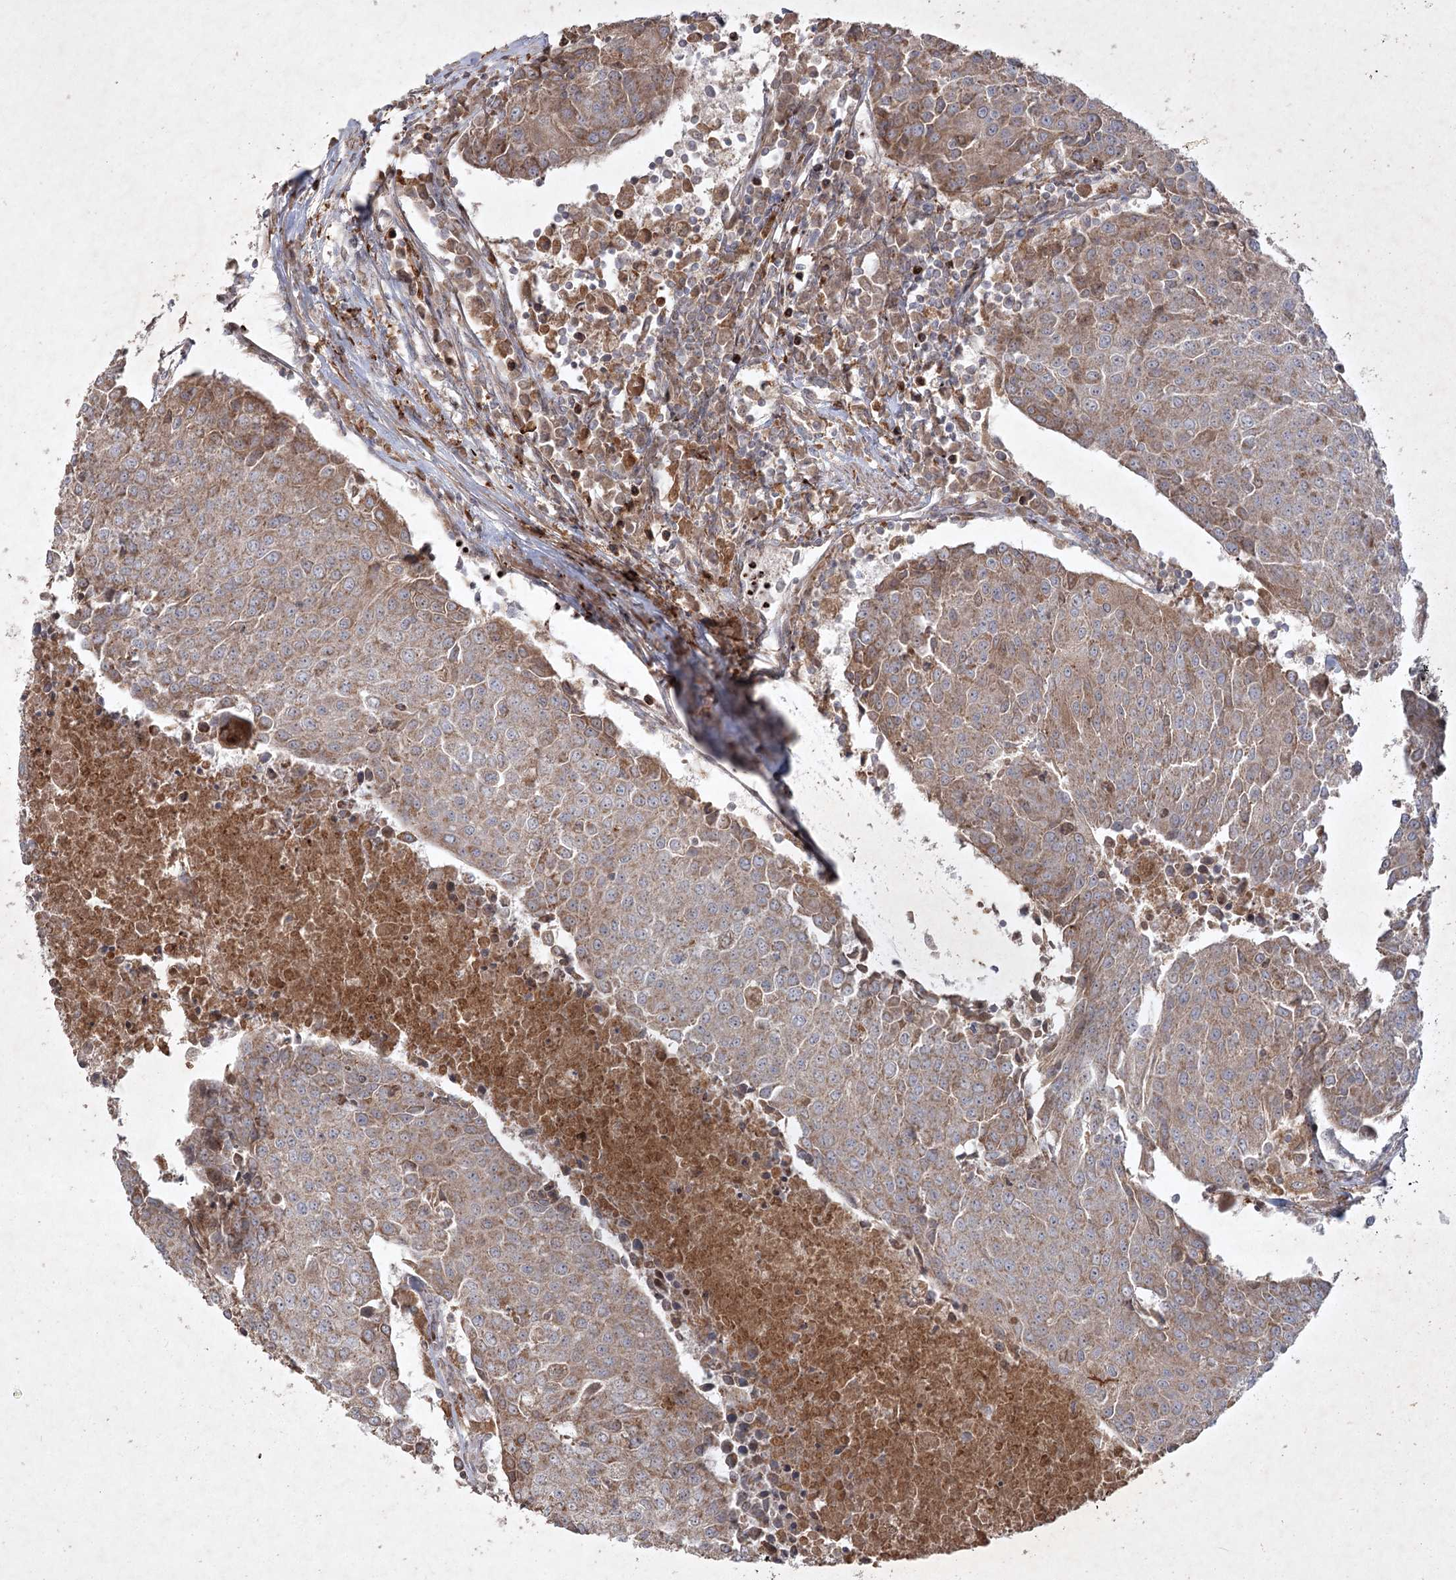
{"staining": {"intensity": "weak", "quantity": ">75%", "location": "cytoplasmic/membranous"}, "tissue": "urothelial cancer", "cell_type": "Tumor cells", "image_type": "cancer", "snomed": [{"axis": "morphology", "description": "Urothelial carcinoma, High grade"}, {"axis": "topography", "description": "Urinary bladder"}], "caption": "Urothelial cancer stained with a protein marker exhibits weak staining in tumor cells.", "gene": "KBTBD4", "patient": {"sex": "female", "age": 85}}